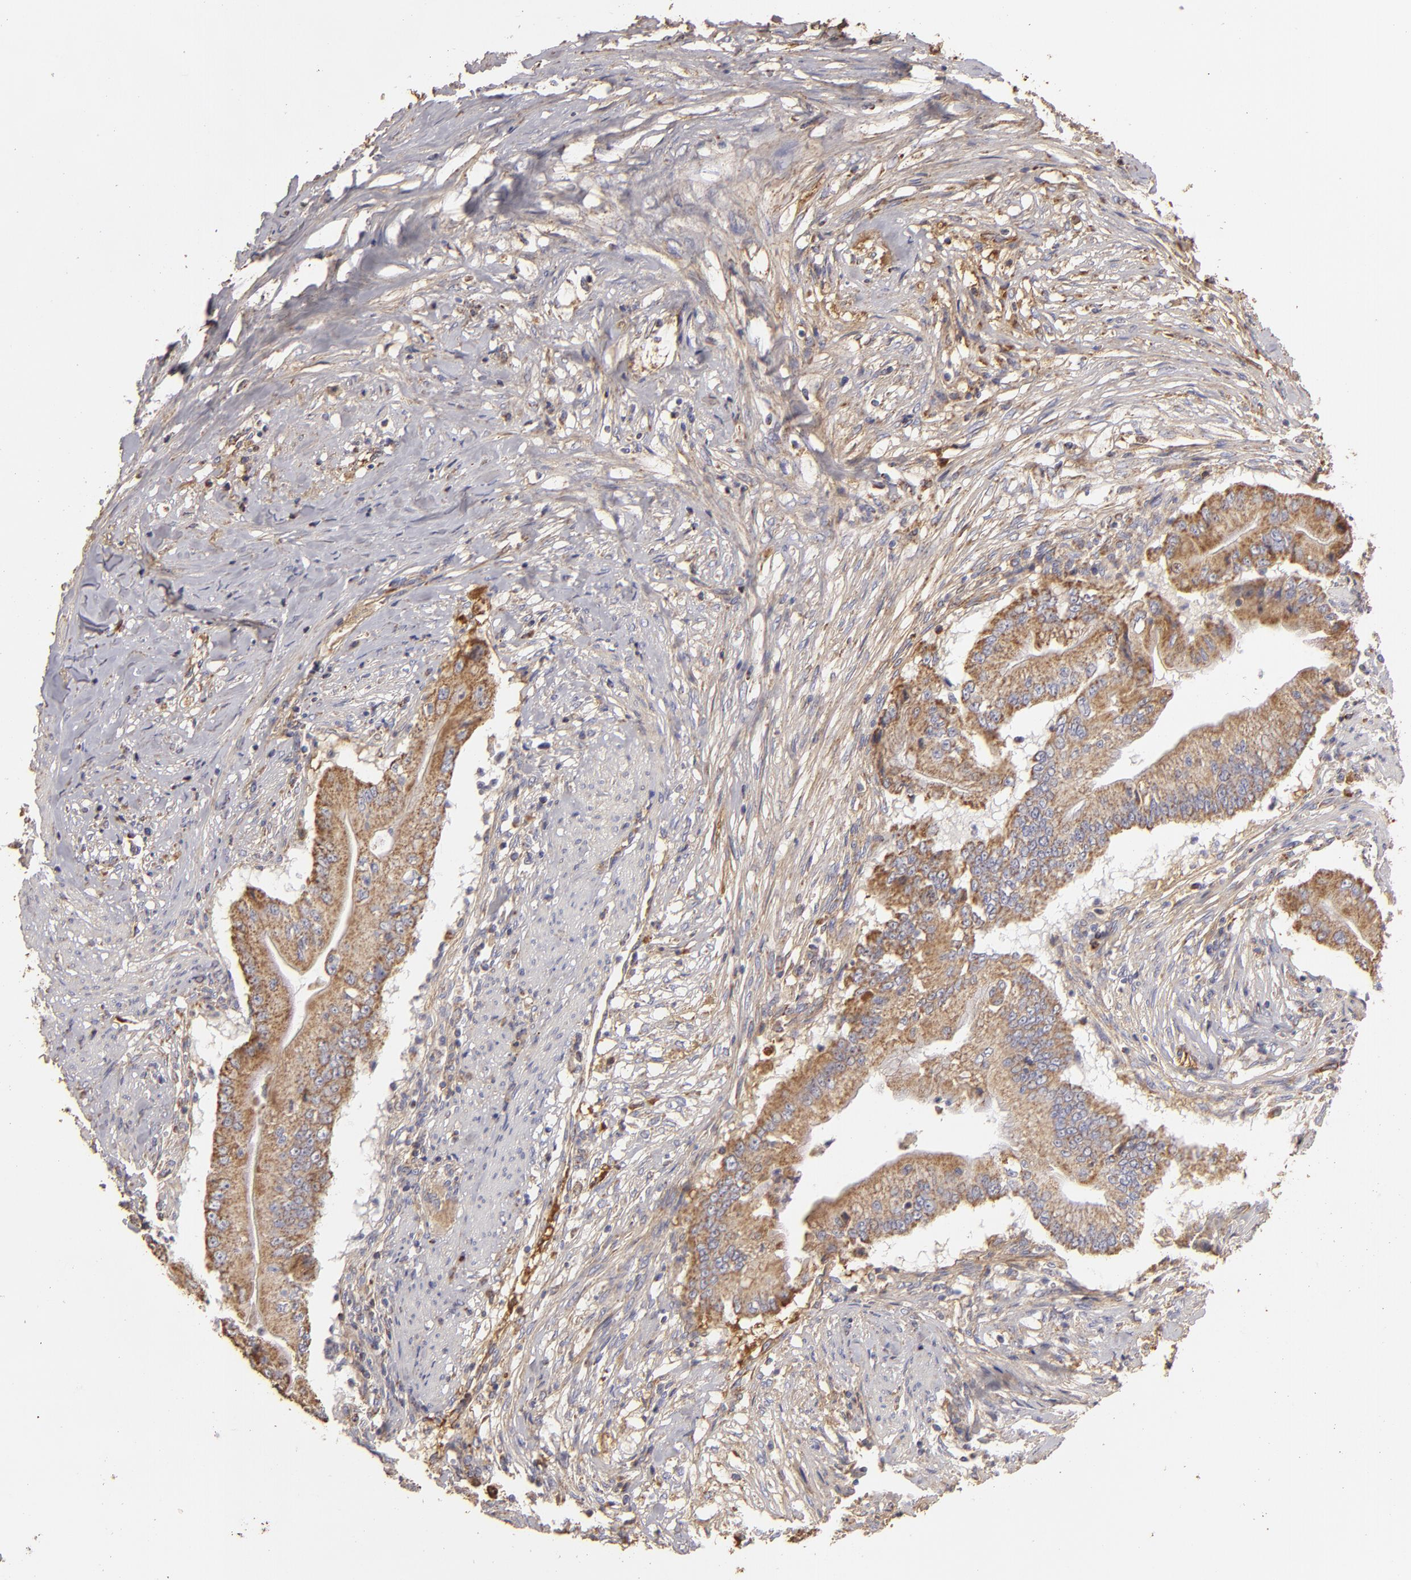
{"staining": {"intensity": "moderate", "quantity": ">75%", "location": "cytoplasmic/membranous"}, "tissue": "pancreatic cancer", "cell_type": "Tumor cells", "image_type": "cancer", "snomed": [{"axis": "morphology", "description": "Adenocarcinoma, NOS"}, {"axis": "topography", "description": "Pancreas"}], "caption": "Brown immunohistochemical staining in pancreatic adenocarcinoma reveals moderate cytoplasmic/membranous staining in about >75% of tumor cells. The protein is stained brown, and the nuclei are stained in blue (DAB (3,3'-diaminobenzidine) IHC with brightfield microscopy, high magnification).", "gene": "CFB", "patient": {"sex": "male", "age": 62}}